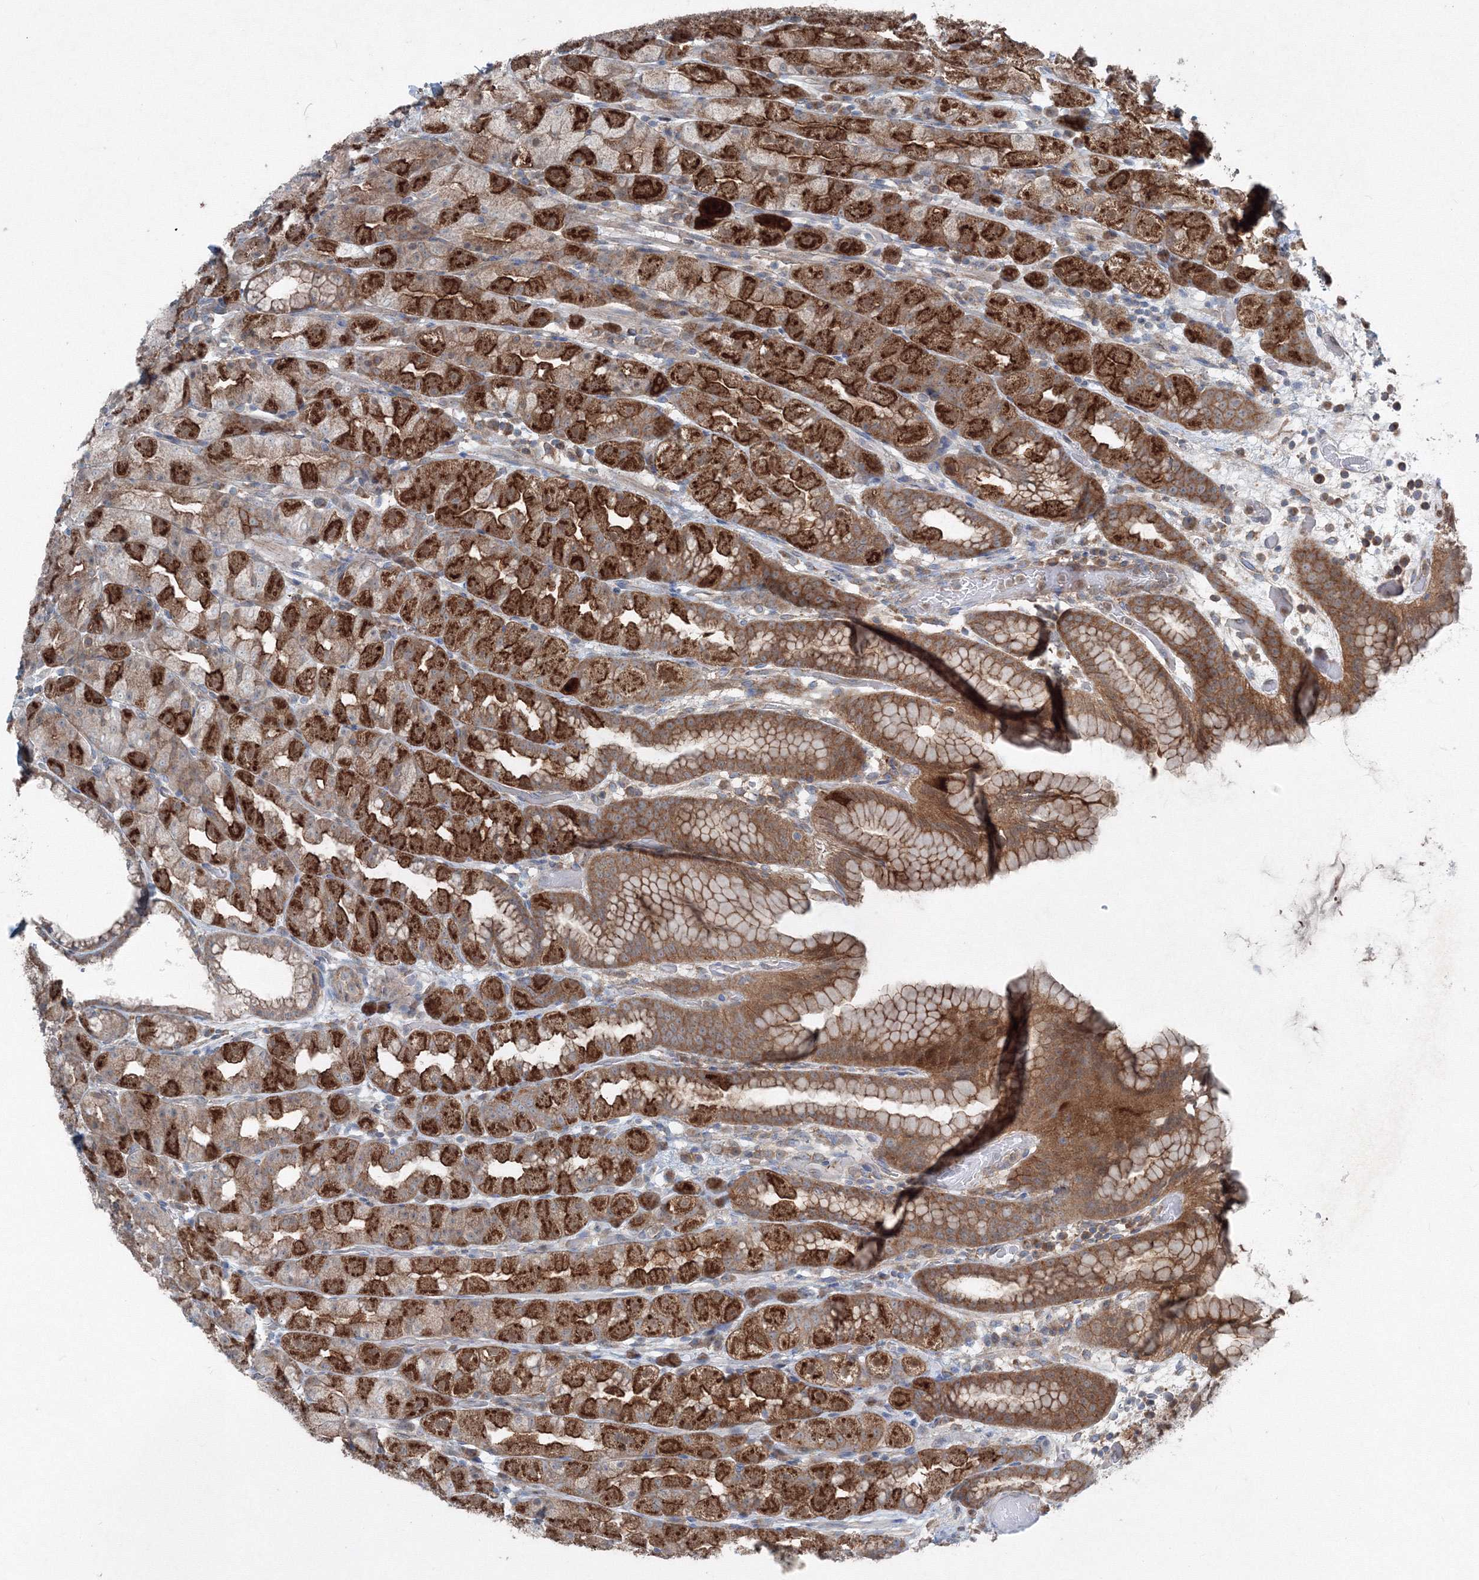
{"staining": {"intensity": "strong", "quantity": ">75%", "location": "cytoplasmic/membranous"}, "tissue": "stomach", "cell_type": "Glandular cells", "image_type": "normal", "snomed": [{"axis": "morphology", "description": "Normal tissue, NOS"}, {"axis": "topography", "description": "Stomach, upper"}], "caption": "An image showing strong cytoplasmic/membranous expression in about >75% of glandular cells in unremarkable stomach, as visualized by brown immunohistochemical staining.", "gene": "TPRKB", "patient": {"sex": "male", "age": 68}}